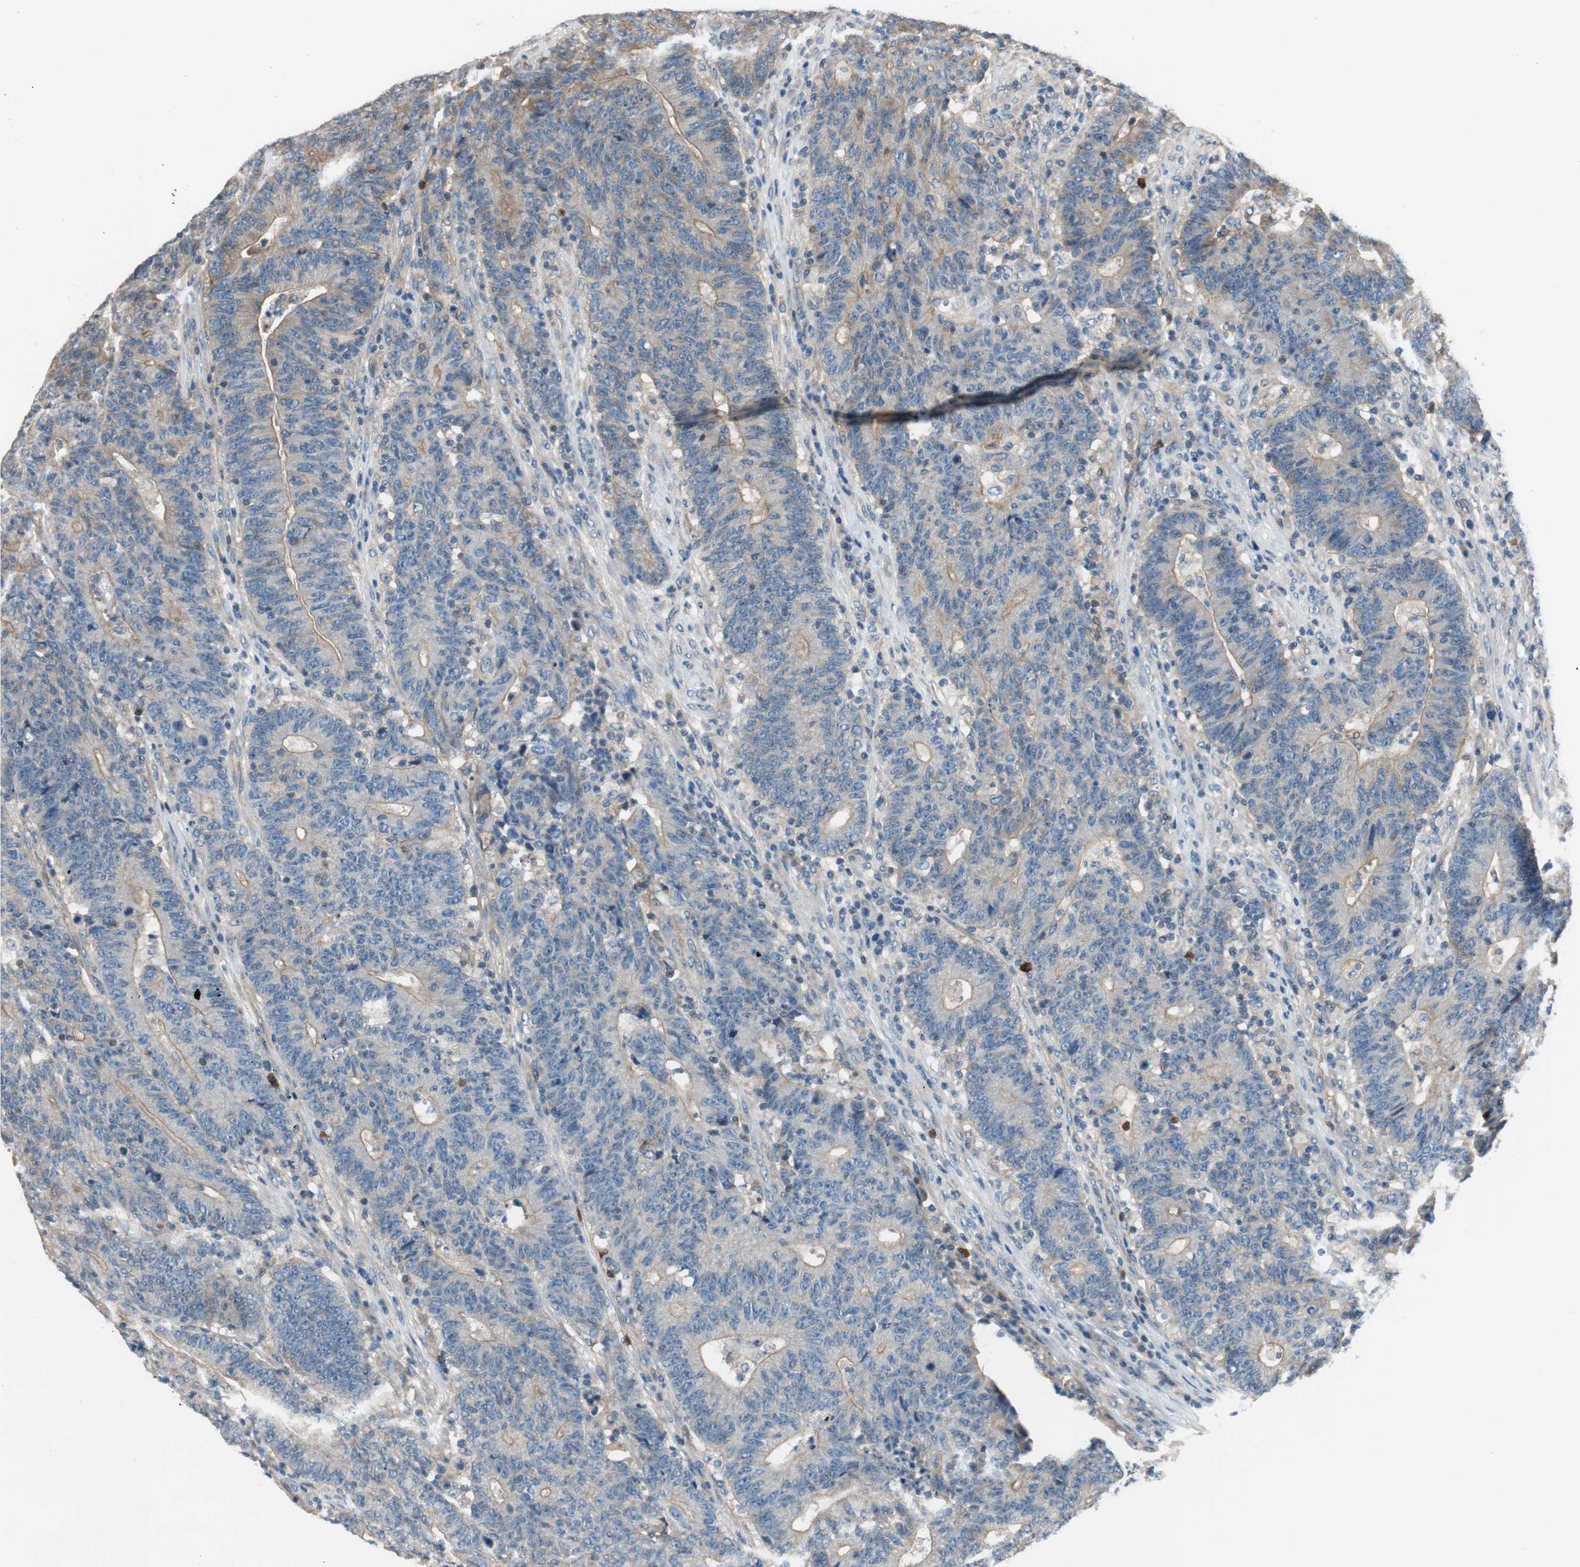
{"staining": {"intensity": "weak", "quantity": ">75%", "location": "cytoplasmic/membranous"}, "tissue": "colorectal cancer", "cell_type": "Tumor cells", "image_type": "cancer", "snomed": [{"axis": "morphology", "description": "Normal tissue, NOS"}, {"axis": "morphology", "description": "Adenocarcinoma, NOS"}, {"axis": "topography", "description": "Colon"}], "caption": "The photomicrograph displays a brown stain indicating the presence of a protein in the cytoplasmic/membranous of tumor cells in colorectal adenocarcinoma. The staining was performed using DAB (3,3'-diaminobenzidine) to visualize the protein expression in brown, while the nuclei were stained in blue with hematoxylin (Magnification: 20x).", "gene": "CALML3", "patient": {"sex": "female", "age": 75}}